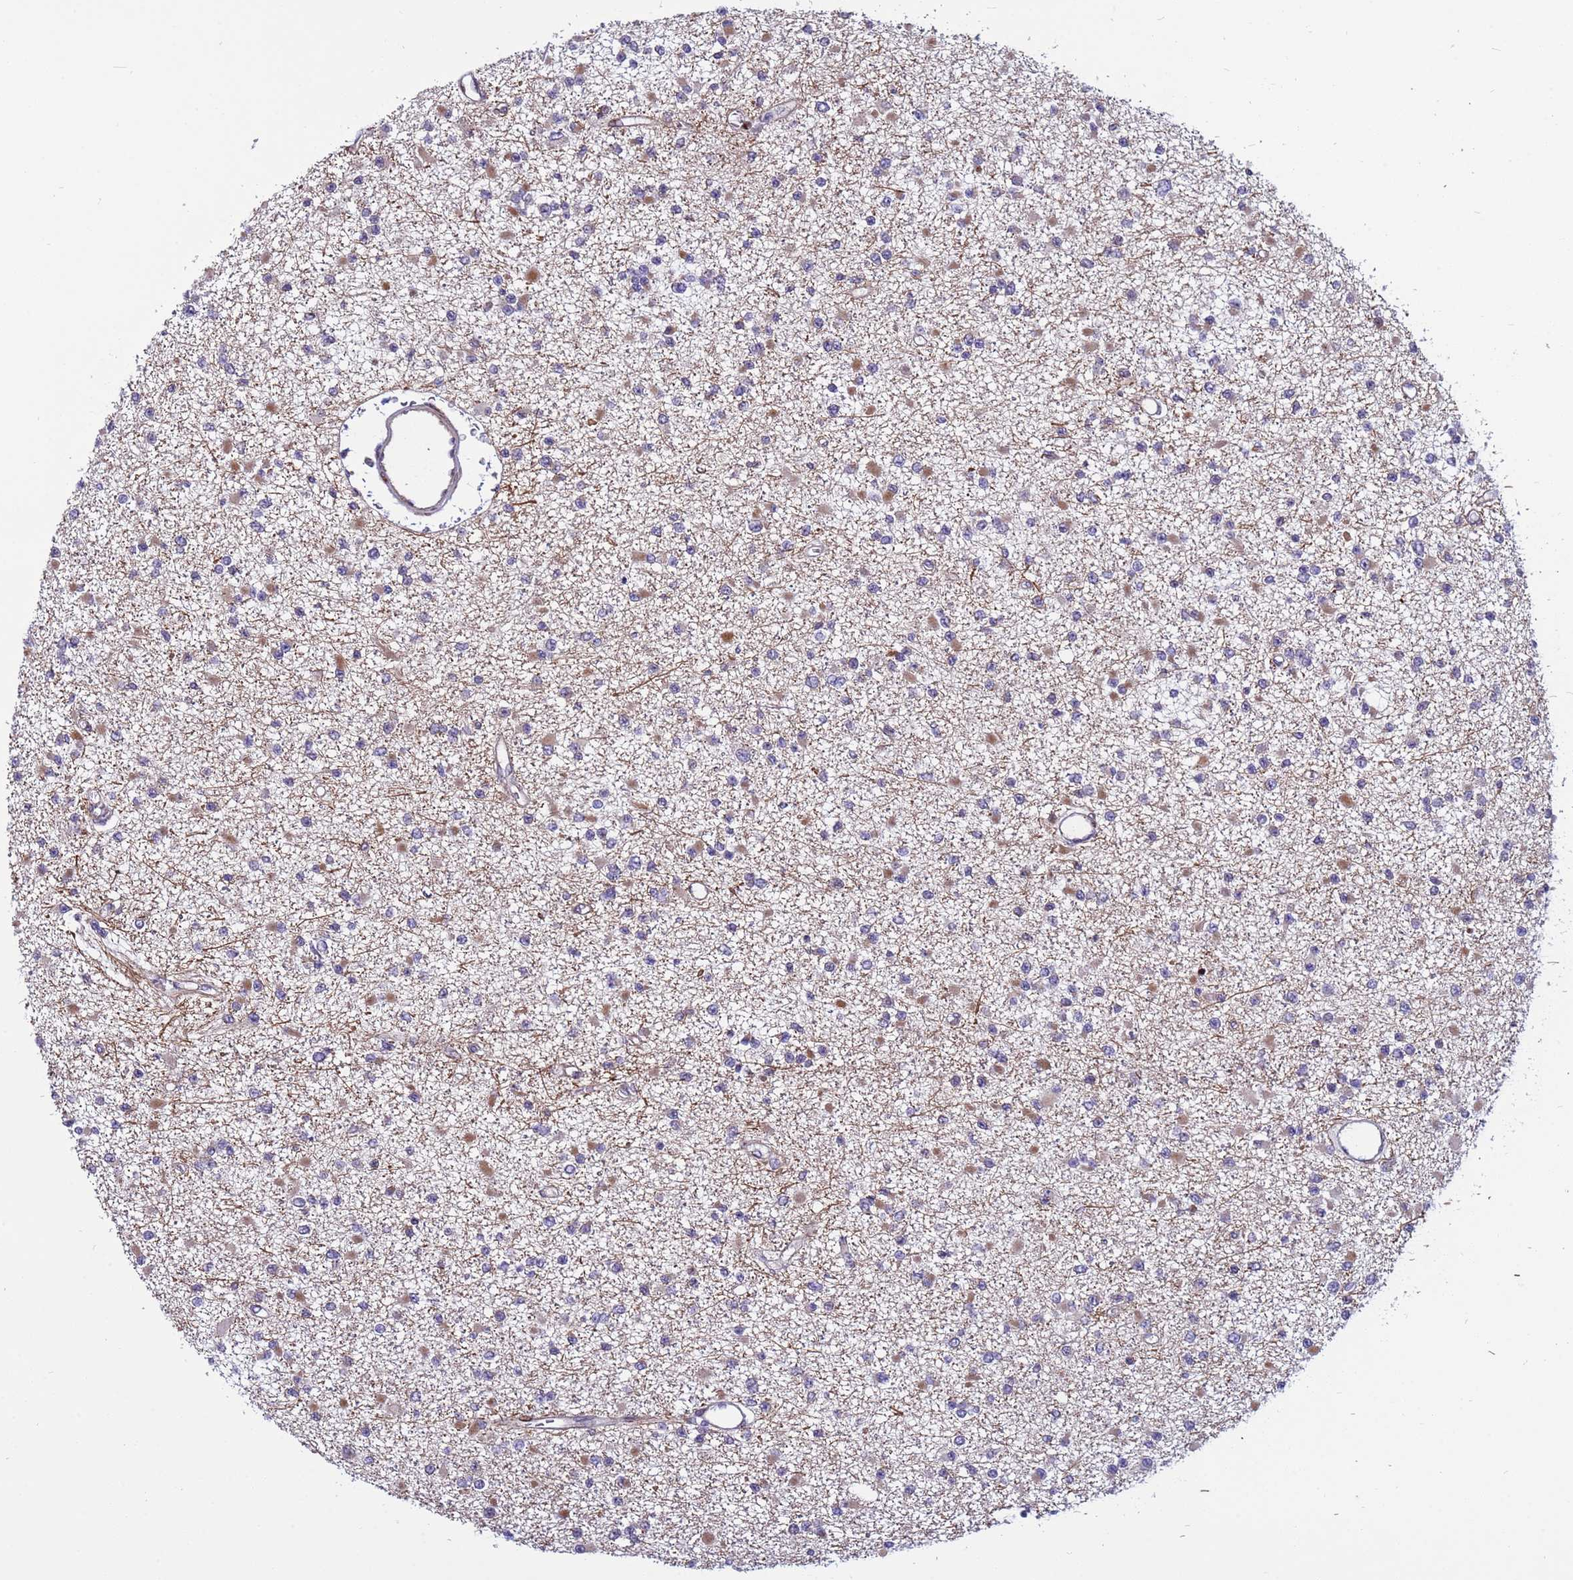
{"staining": {"intensity": "moderate", "quantity": "<25%", "location": "cytoplasmic/membranous"}, "tissue": "glioma", "cell_type": "Tumor cells", "image_type": "cancer", "snomed": [{"axis": "morphology", "description": "Glioma, malignant, Low grade"}, {"axis": "topography", "description": "Brain"}], "caption": "This image reveals immunohistochemistry (IHC) staining of human malignant glioma (low-grade), with low moderate cytoplasmic/membranous expression in about <25% of tumor cells.", "gene": "WBP11", "patient": {"sex": "female", "age": 22}}